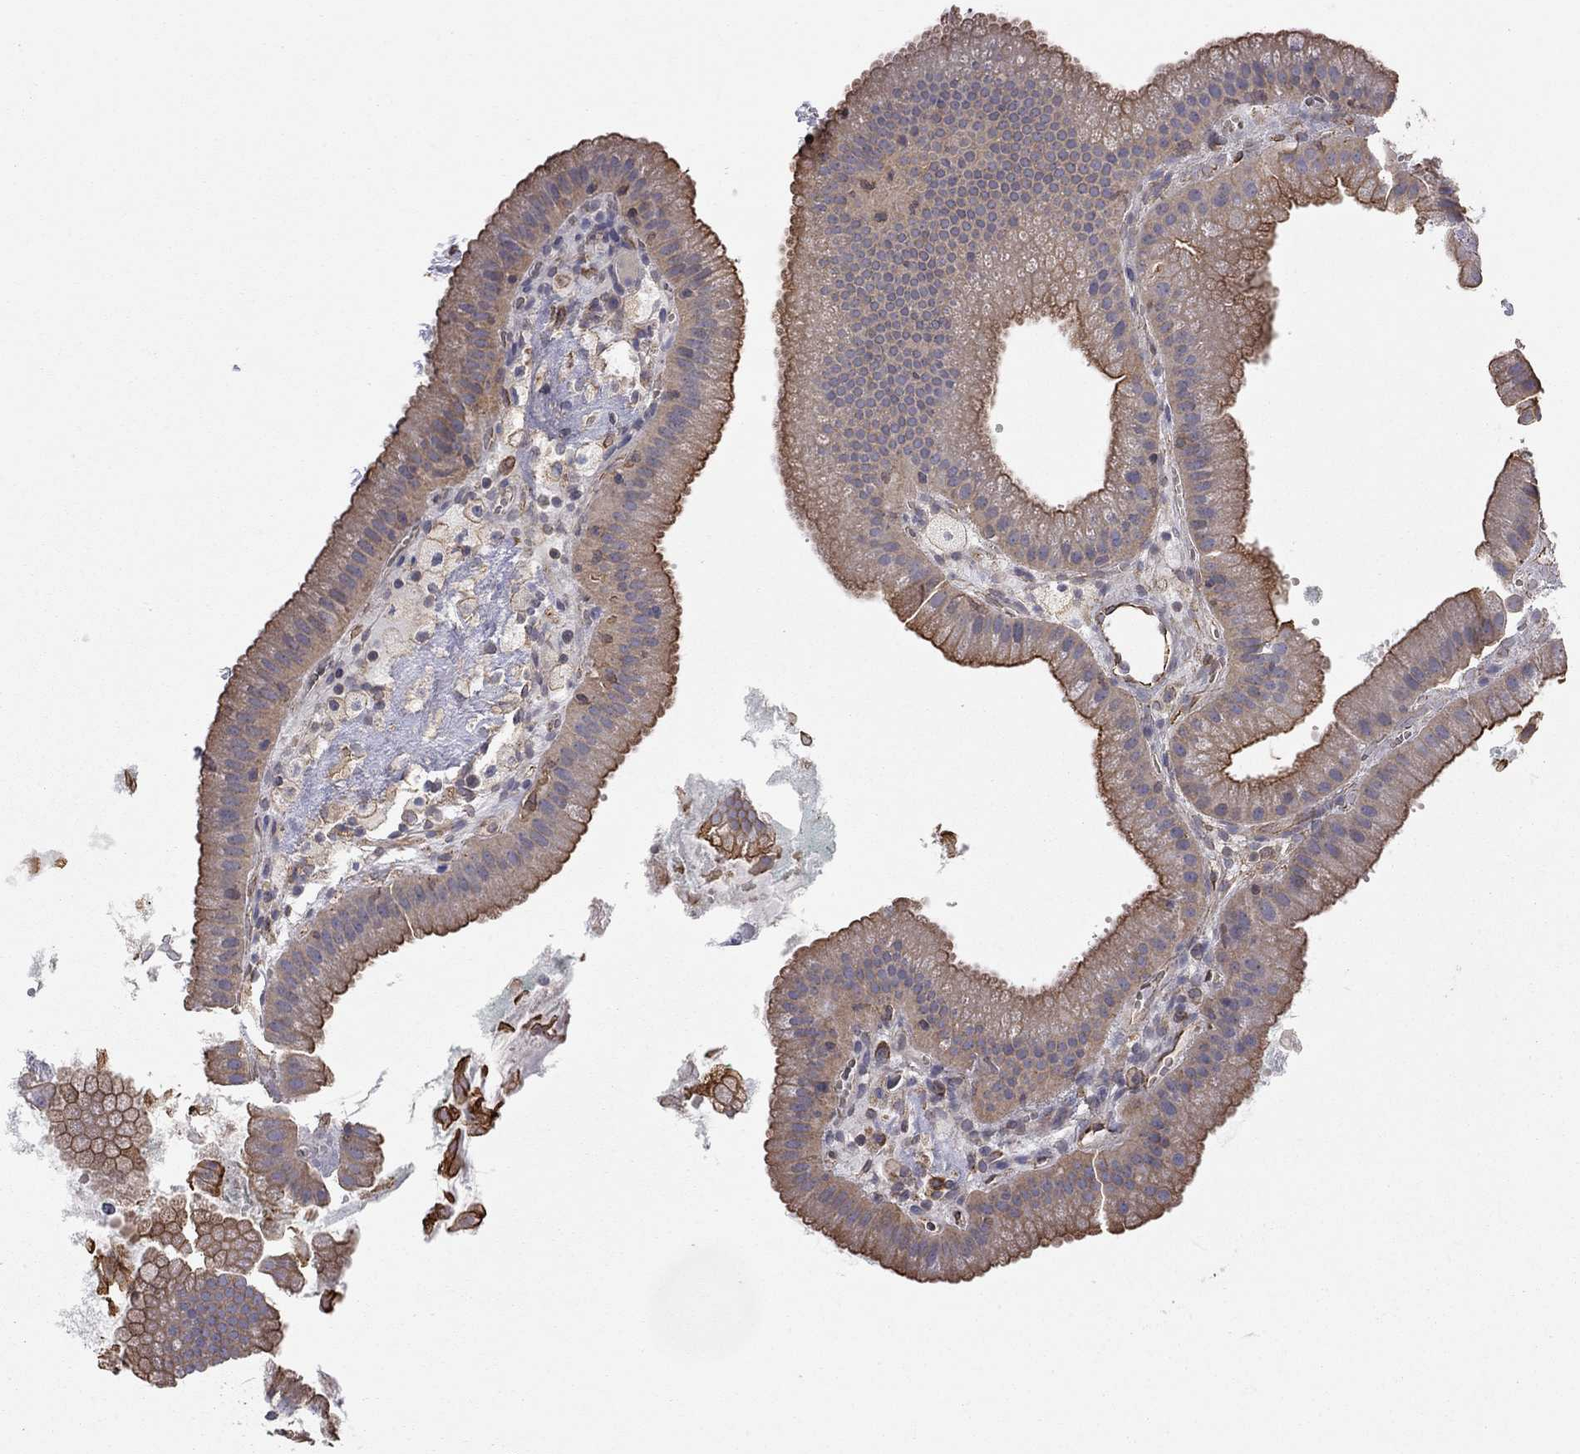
{"staining": {"intensity": "strong", "quantity": "25%-75%", "location": "cytoplasmic/membranous"}, "tissue": "gallbladder", "cell_type": "Glandular cells", "image_type": "normal", "snomed": [{"axis": "morphology", "description": "Normal tissue, NOS"}, {"axis": "topography", "description": "Gallbladder"}], "caption": "This is an image of IHC staining of normal gallbladder, which shows strong expression in the cytoplasmic/membranous of glandular cells.", "gene": "BICDL2", "patient": {"sex": "male", "age": 67}}